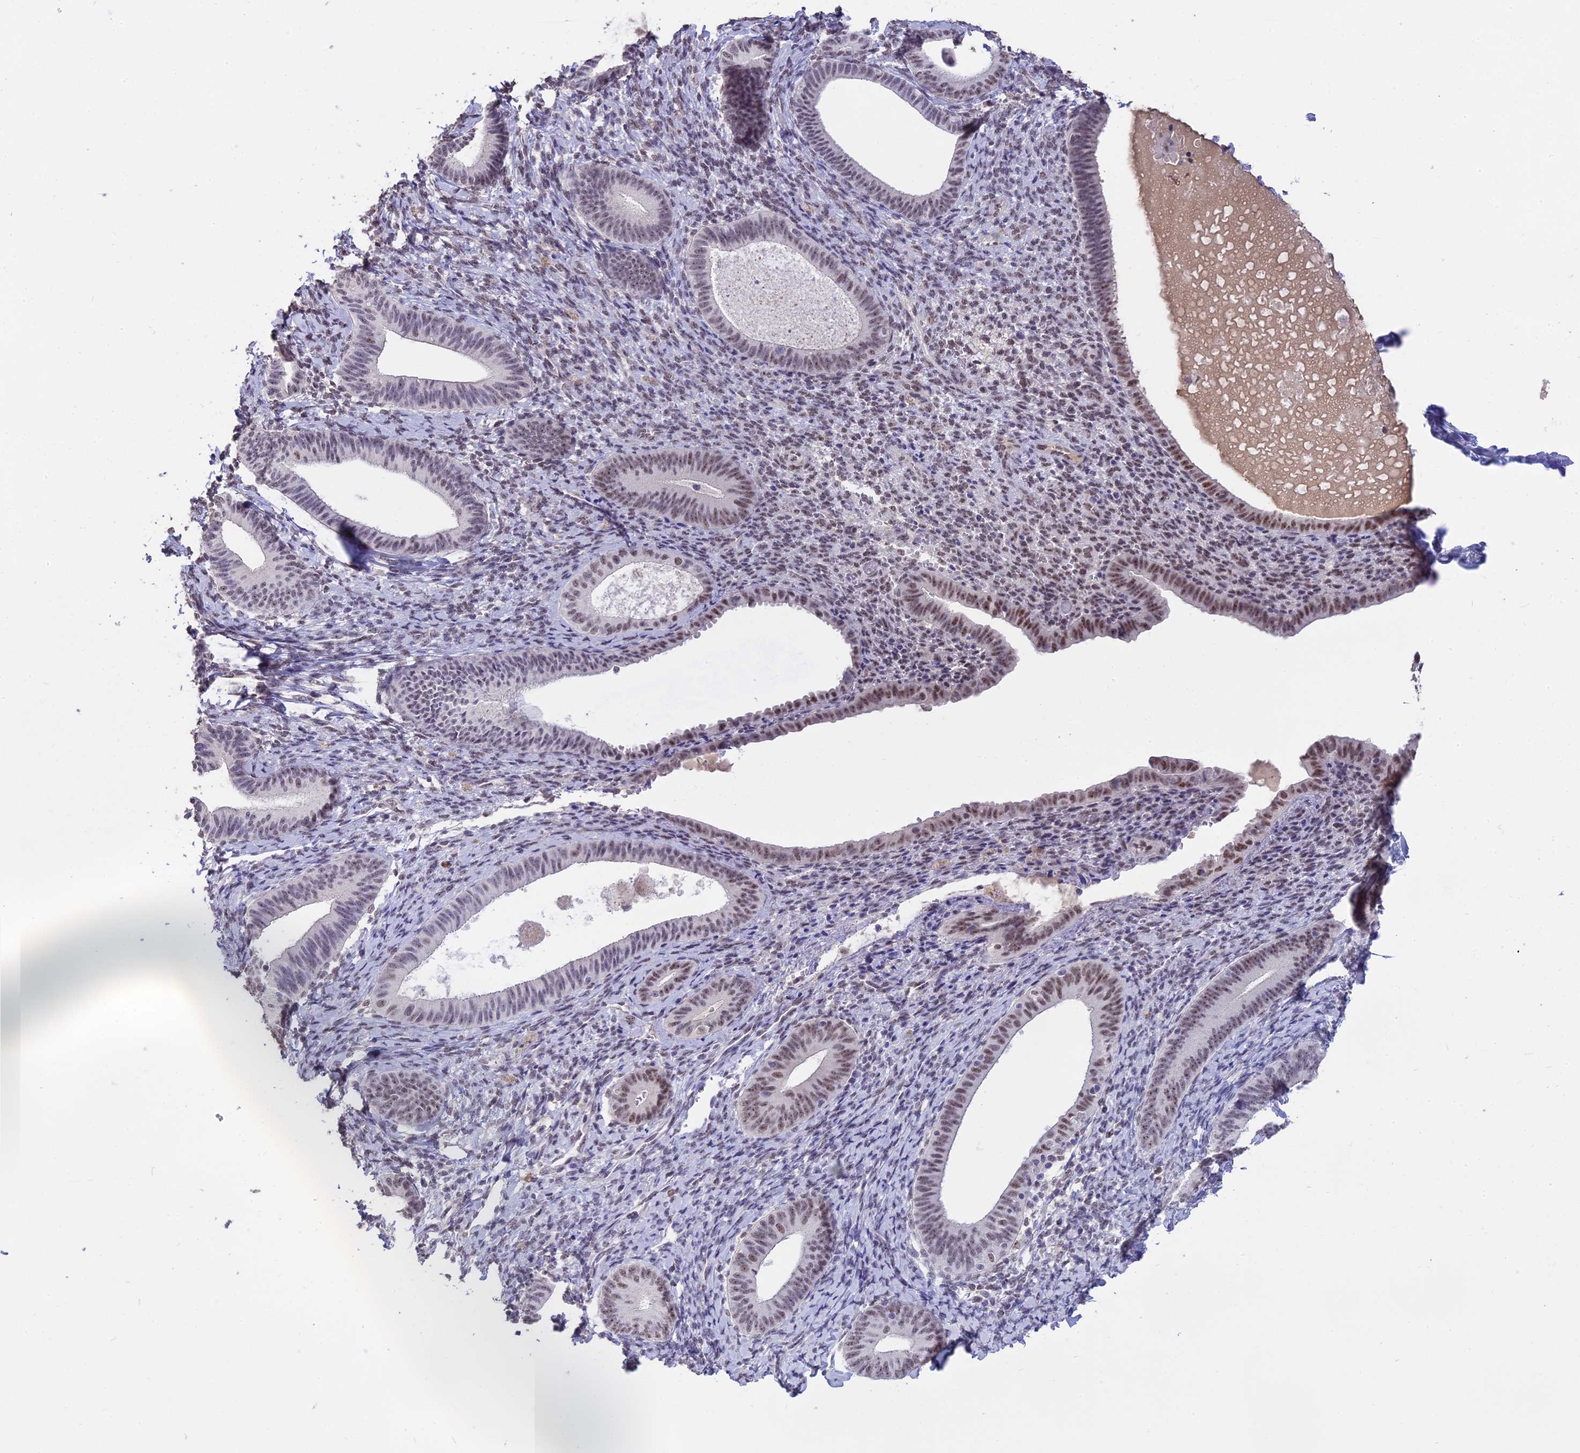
{"staining": {"intensity": "weak", "quantity": "25%-75%", "location": "nuclear"}, "tissue": "endometrium", "cell_type": "Cells in endometrial stroma", "image_type": "normal", "snomed": [{"axis": "morphology", "description": "Normal tissue, NOS"}, {"axis": "topography", "description": "Endometrium"}], "caption": "A histopathology image of human endometrium stained for a protein displays weak nuclear brown staining in cells in endometrial stroma. (DAB (3,3'-diaminobenzidine) IHC with brightfield microscopy, high magnification).", "gene": "SETD2", "patient": {"sex": "female", "age": 65}}